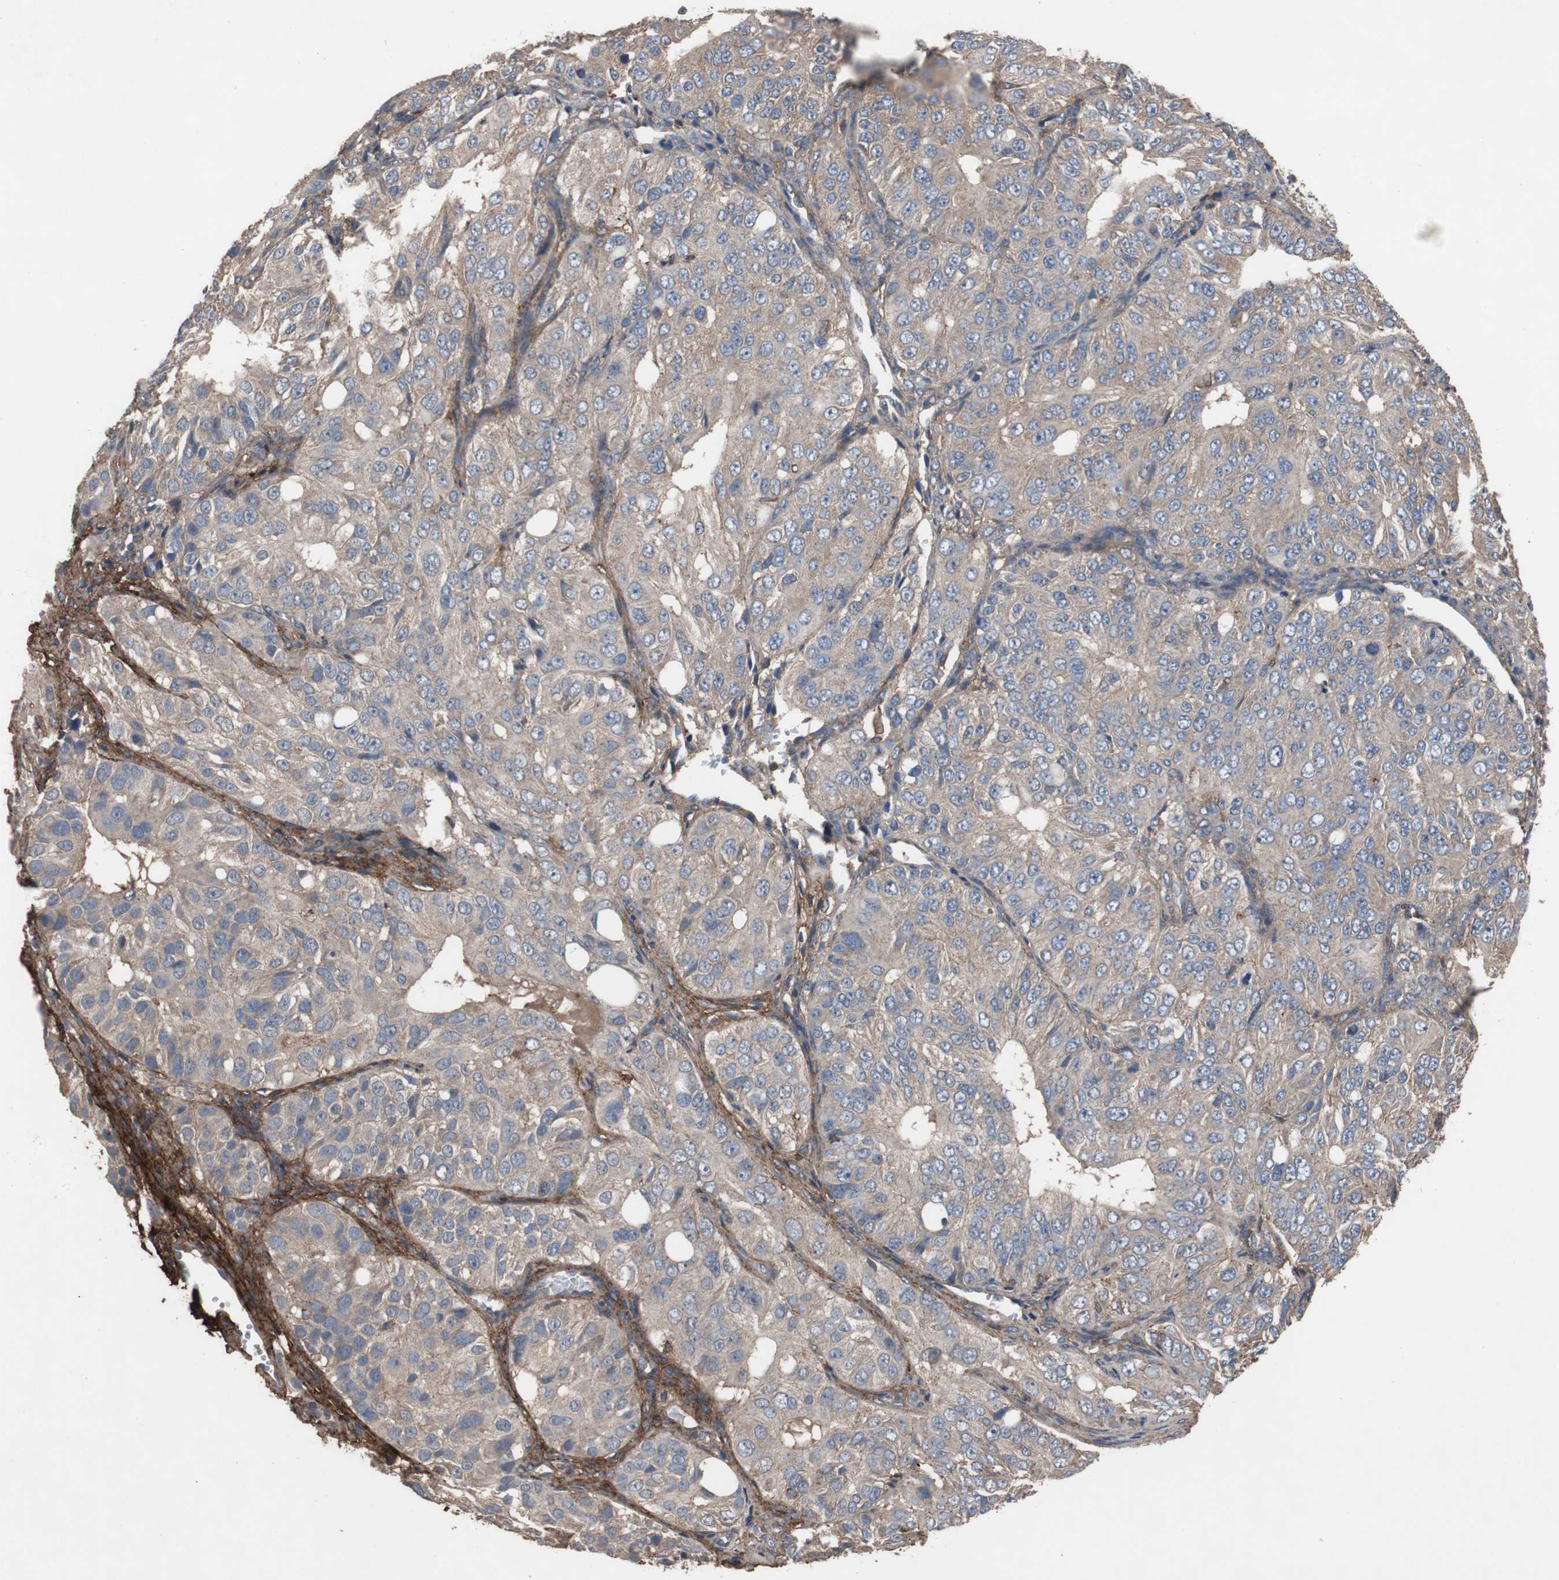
{"staining": {"intensity": "weak", "quantity": ">75%", "location": "cytoplasmic/membranous"}, "tissue": "ovarian cancer", "cell_type": "Tumor cells", "image_type": "cancer", "snomed": [{"axis": "morphology", "description": "Carcinoma, endometroid"}, {"axis": "topography", "description": "Ovary"}], "caption": "Brown immunohistochemical staining in human ovarian endometroid carcinoma demonstrates weak cytoplasmic/membranous positivity in approximately >75% of tumor cells. (DAB IHC with brightfield microscopy, high magnification).", "gene": "COL6A2", "patient": {"sex": "female", "age": 51}}